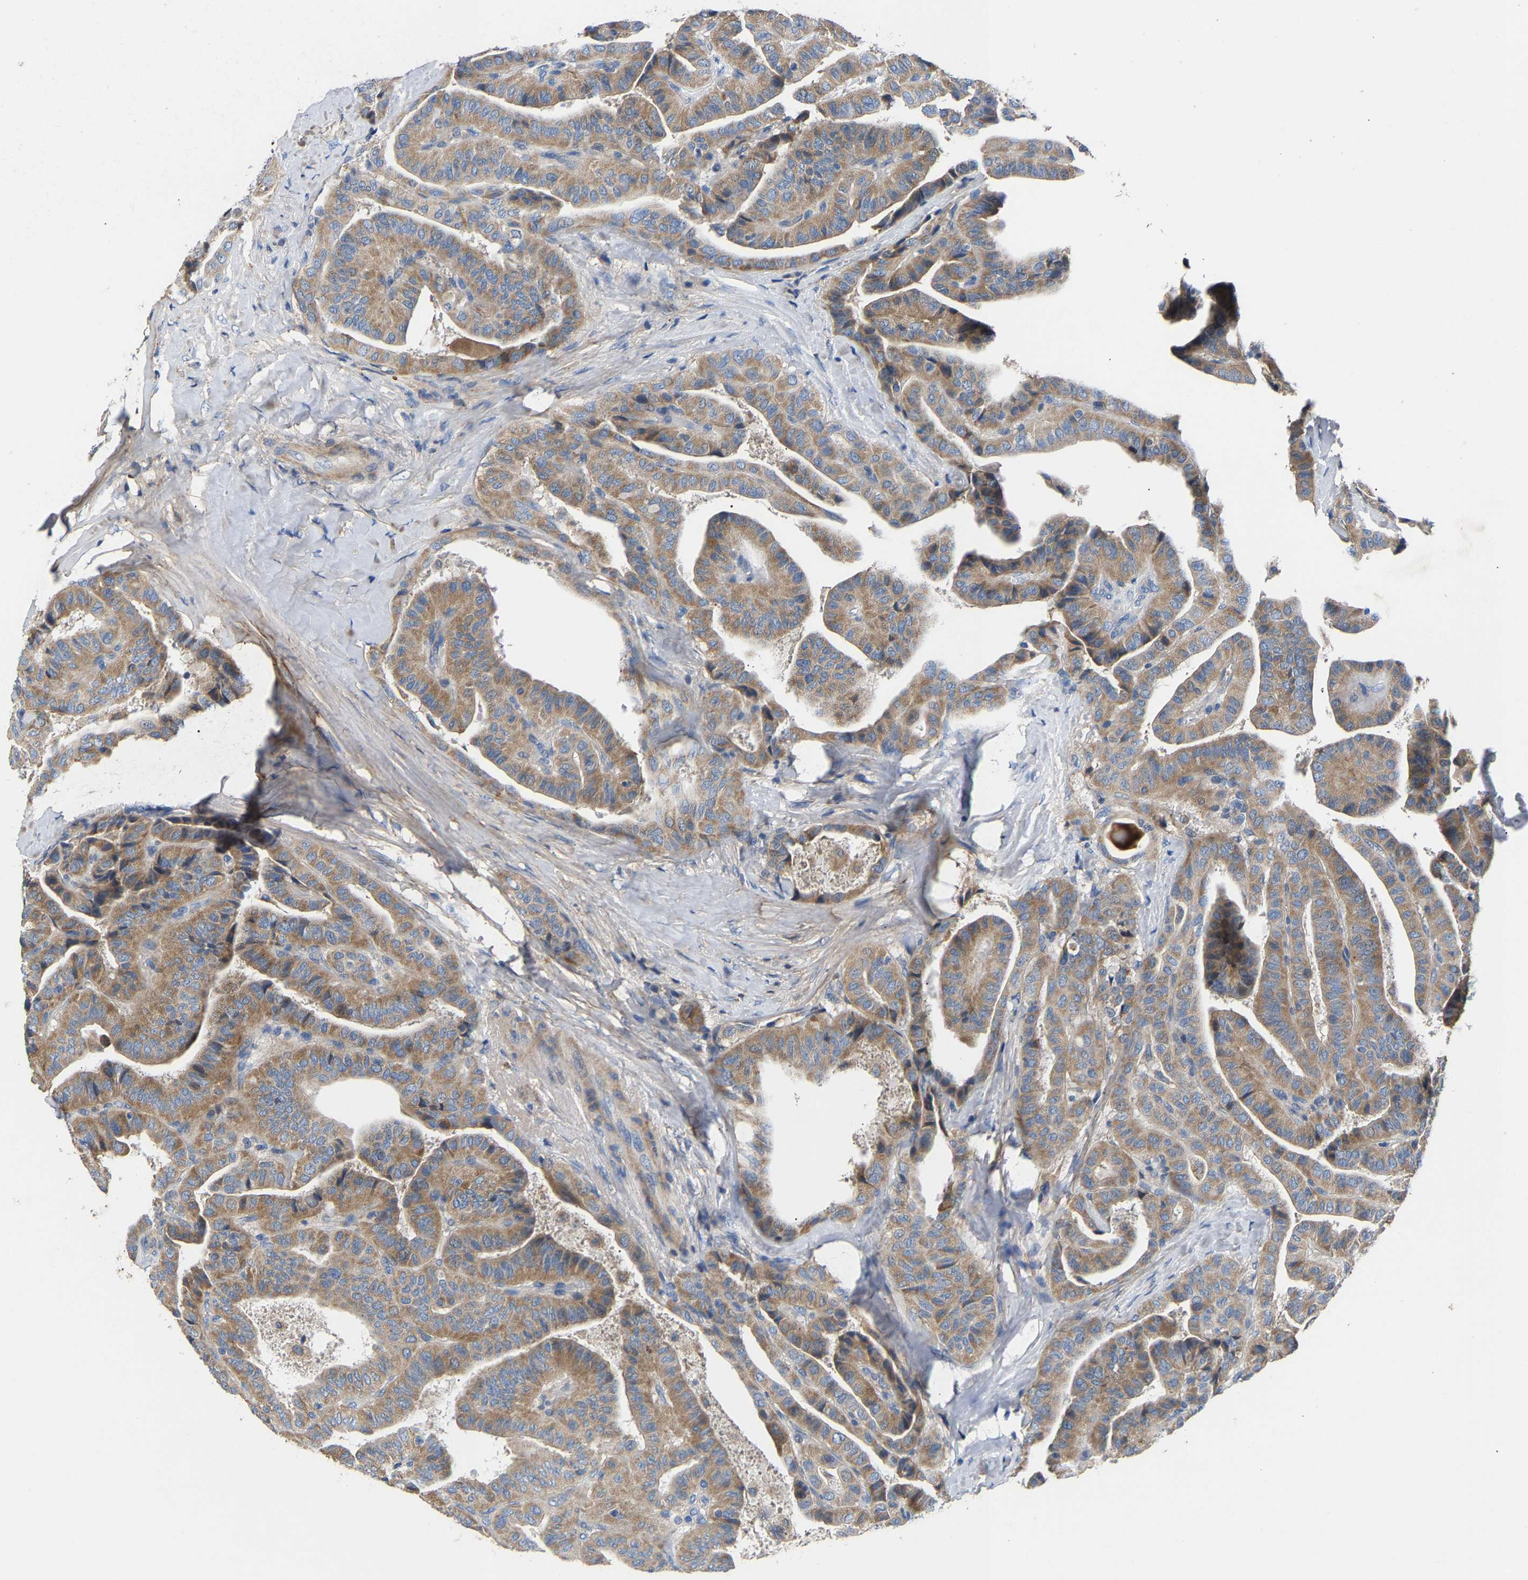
{"staining": {"intensity": "moderate", "quantity": ">75%", "location": "cytoplasmic/membranous"}, "tissue": "thyroid cancer", "cell_type": "Tumor cells", "image_type": "cancer", "snomed": [{"axis": "morphology", "description": "Papillary adenocarcinoma, NOS"}, {"axis": "topography", "description": "Thyroid gland"}], "caption": "Immunohistochemistry (IHC) (DAB (3,3'-diaminobenzidine)) staining of papillary adenocarcinoma (thyroid) shows moderate cytoplasmic/membranous protein staining in about >75% of tumor cells.", "gene": "CCDC171", "patient": {"sex": "male", "age": 77}}